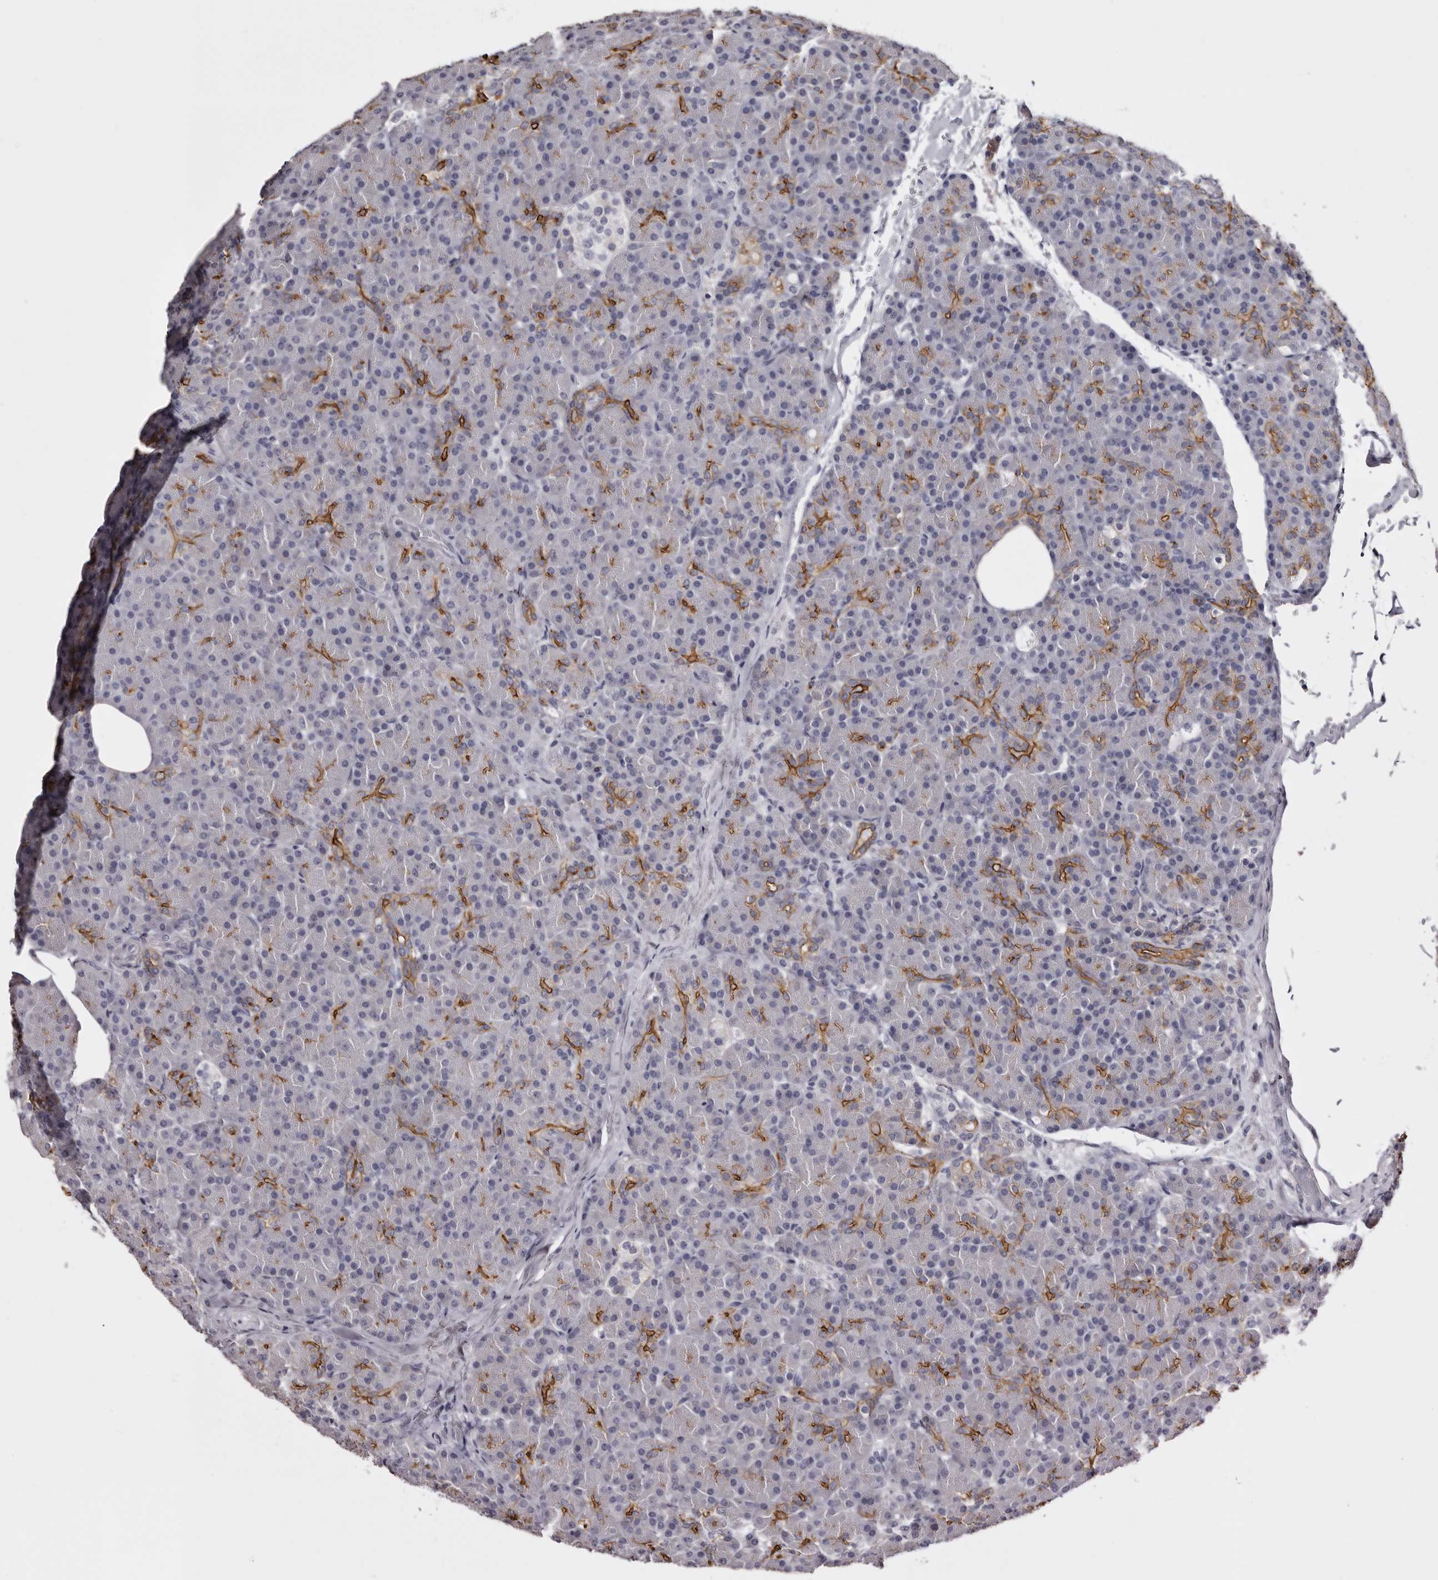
{"staining": {"intensity": "moderate", "quantity": "<25%", "location": "cytoplasmic/membranous"}, "tissue": "pancreas", "cell_type": "Exocrine glandular cells", "image_type": "normal", "snomed": [{"axis": "morphology", "description": "Normal tissue, NOS"}, {"axis": "topography", "description": "Pancreas"}], "caption": "Protein expression analysis of normal human pancreas reveals moderate cytoplasmic/membranous positivity in approximately <25% of exocrine glandular cells.", "gene": "LAD1", "patient": {"sex": "female", "age": 43}}